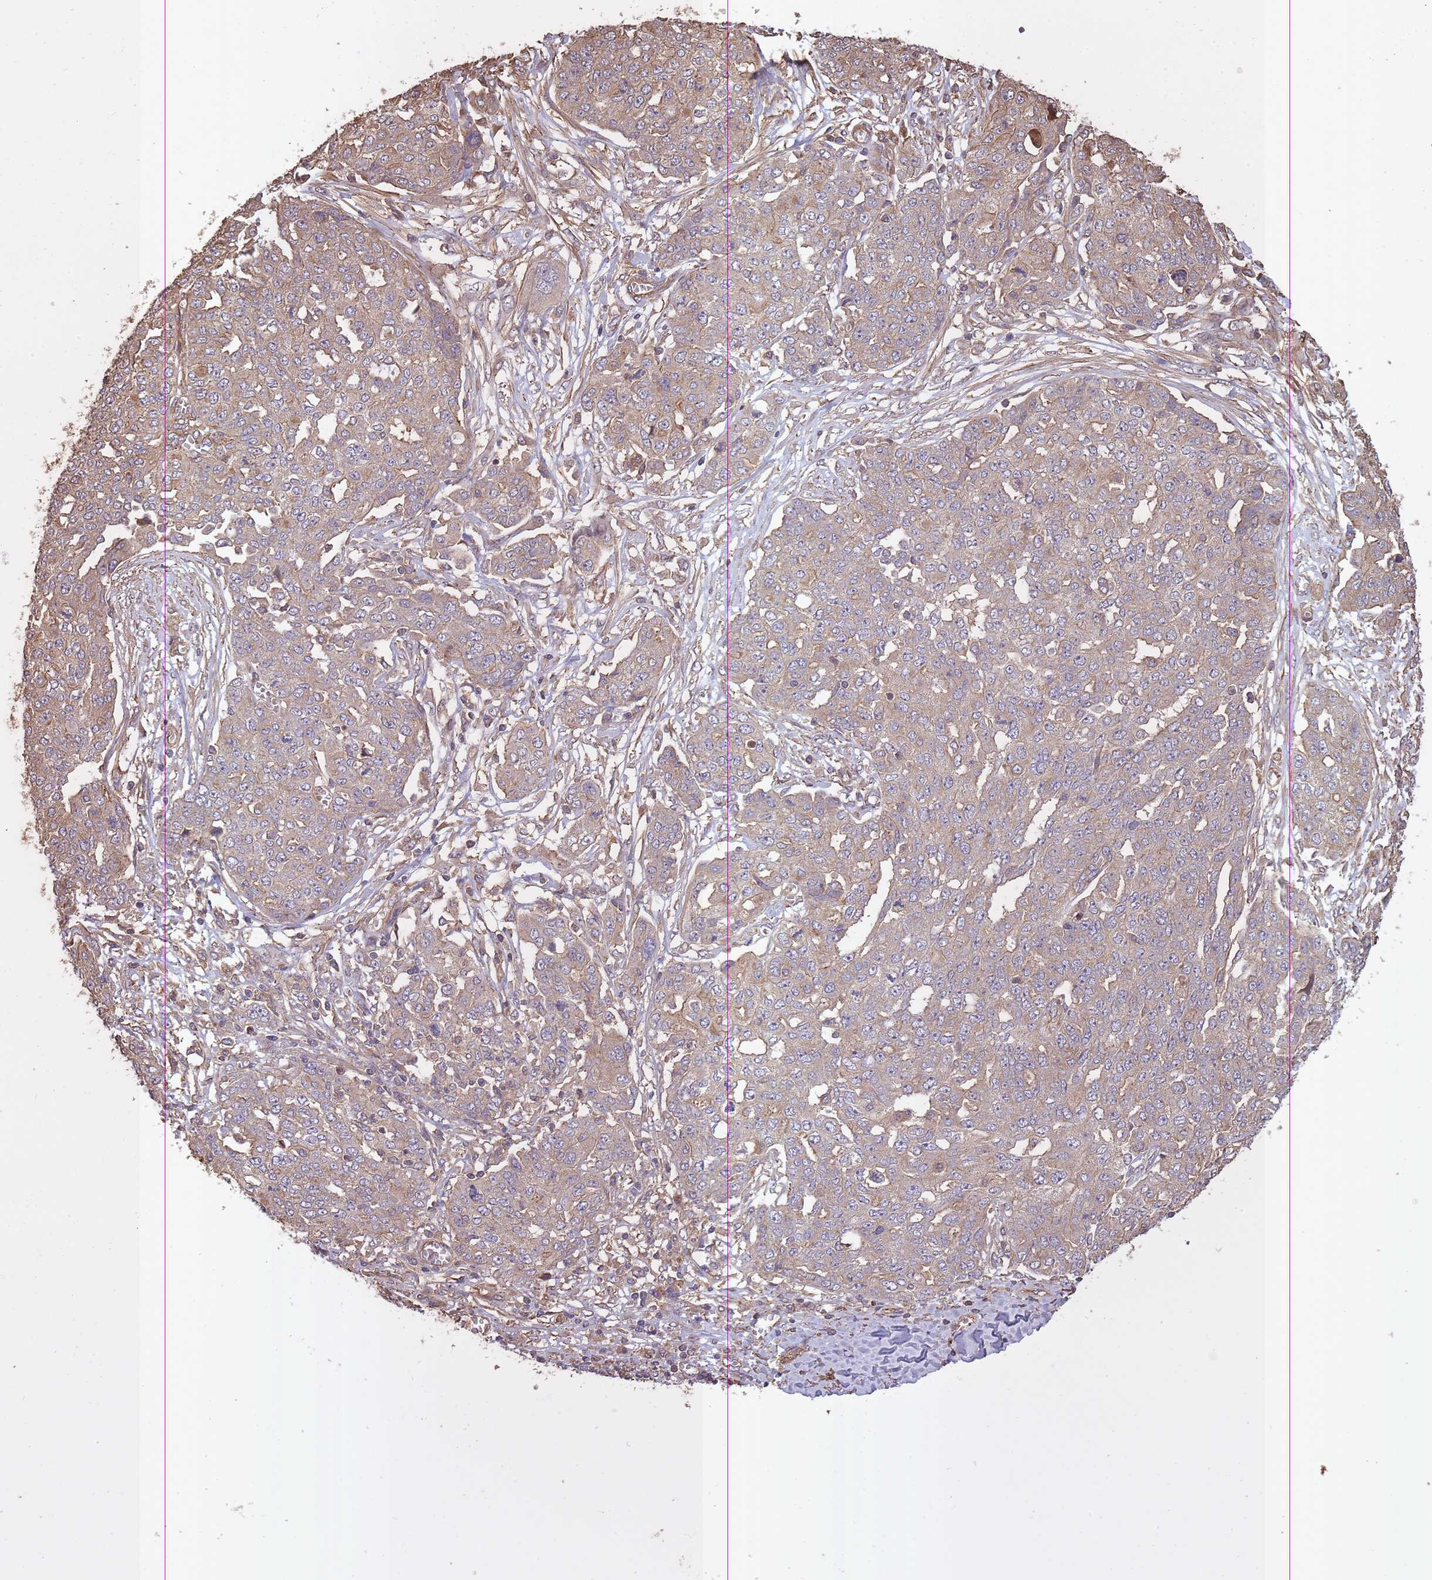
{"staining": {"intensity": "moderate", "quantity": ">75%", "location": "cytoplasmic/membranous"}, "tissue": "ovarian cancer", "cell_type": "Tumor cells", "image_type": "cancer", "snomed": [{"axis": "morphology", "description": "Cystadenocarcinoma, serous, NOS"}, {"axis": "topography", "description": "Soft tissue"}, {"axis": "topography", "description": "Ovary"}], "caption": "Brown immunohistochemical staining in human ovarian cancer shows moderate cytoplasmic/membranous staining in approximately >75% of tumor cells.", "gene": "ARMH3", "patient": {"sex": "female", "age": 57}}